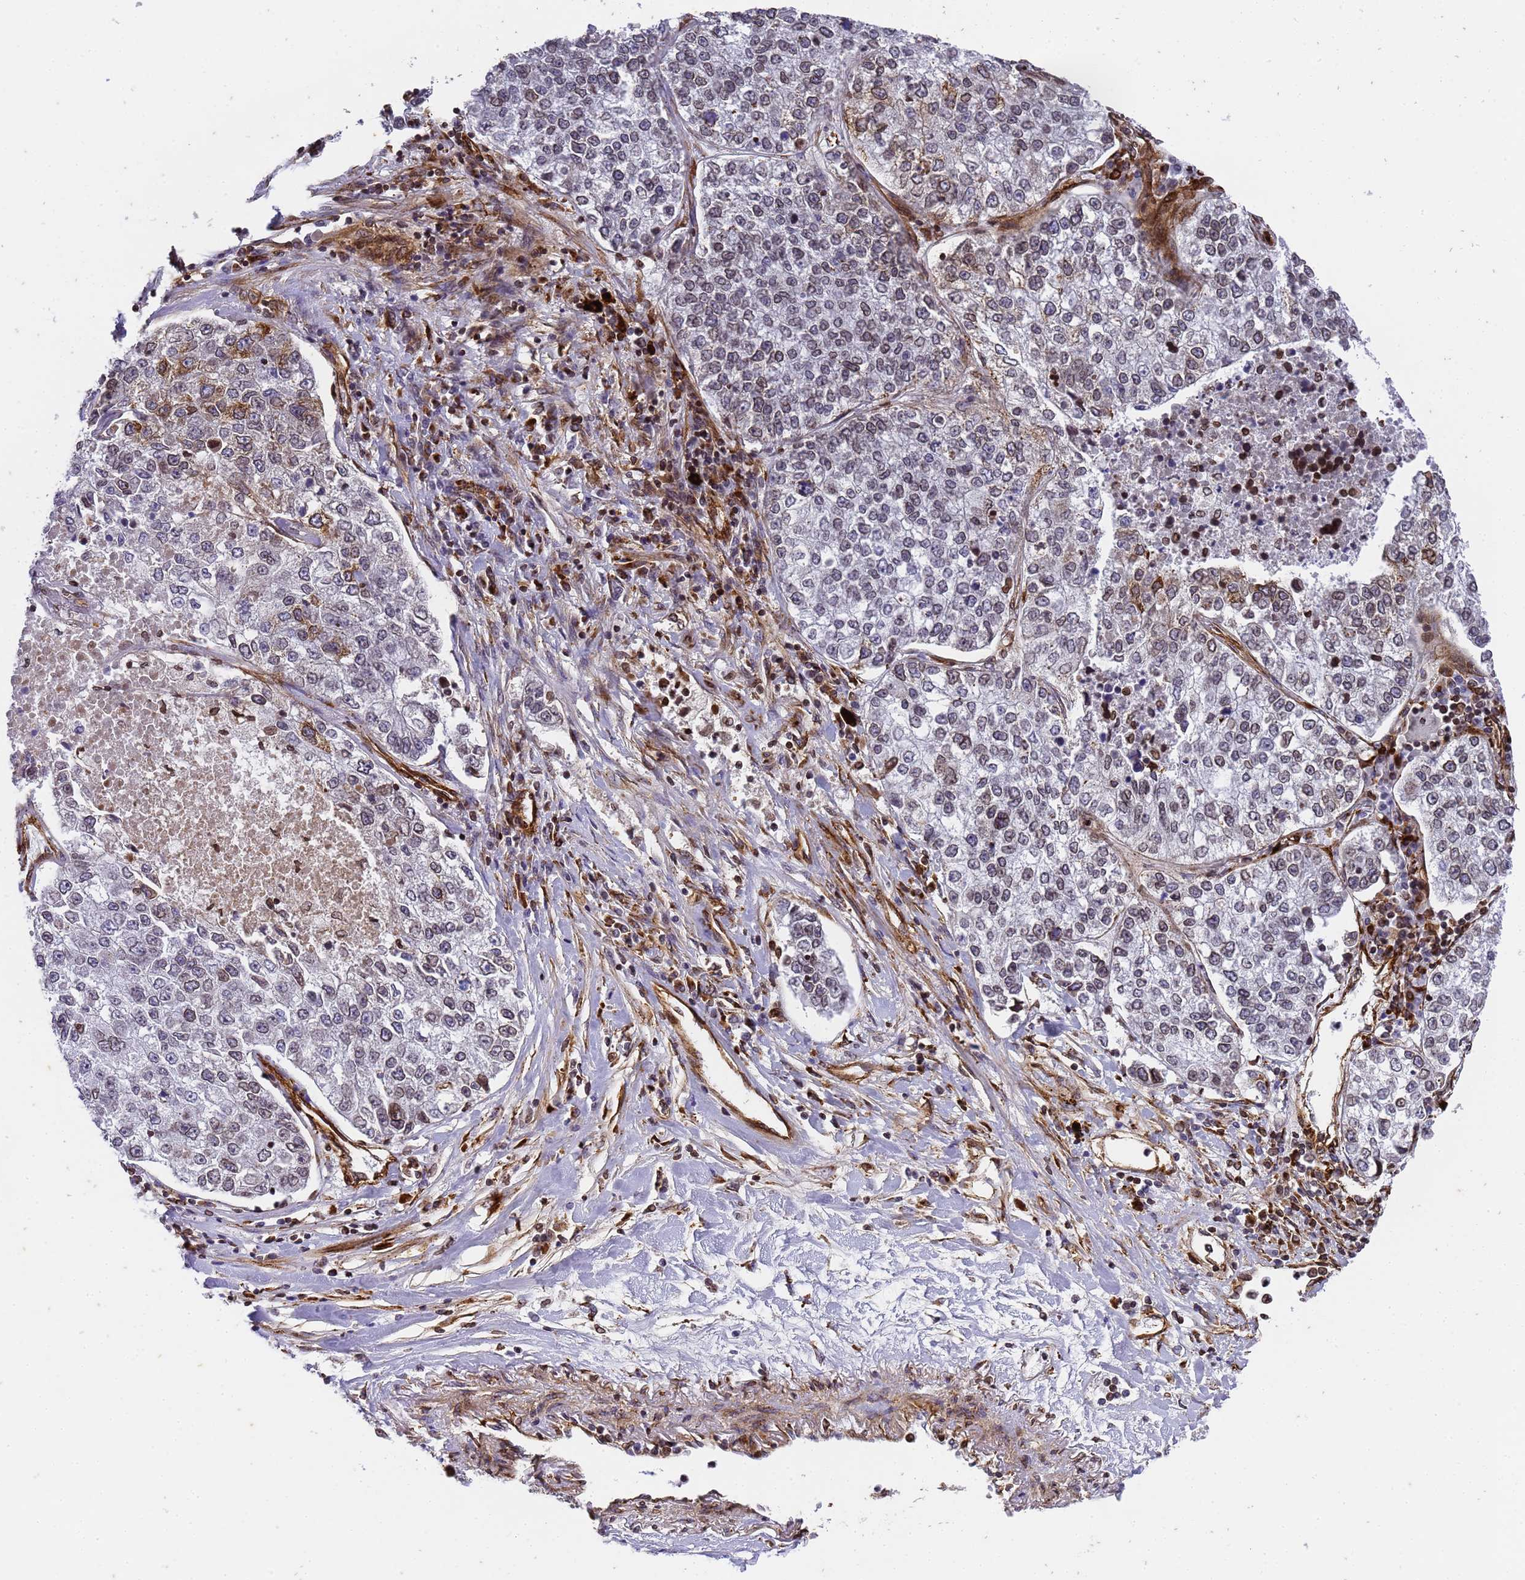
{"staining": {"intensity": "moderate", "quantity": "<25%", "location": "nuclear"}, "tissue": "lung cancer", "cell_type": "Tumor cells", "image_type": "cancer", "snomed": [{"axis": "morphology", "description": "Adenocarcinoma, NOS"}, {"axis": "topography", "description": "Lung"}], "caption": "Human lung cancer stained for a protein (brown) shows moderate nuclear positive positivity in approximately <25% of tumor cells.", "gene": "IGFBP7", "patient": {"sex": "male", "age": 49}}